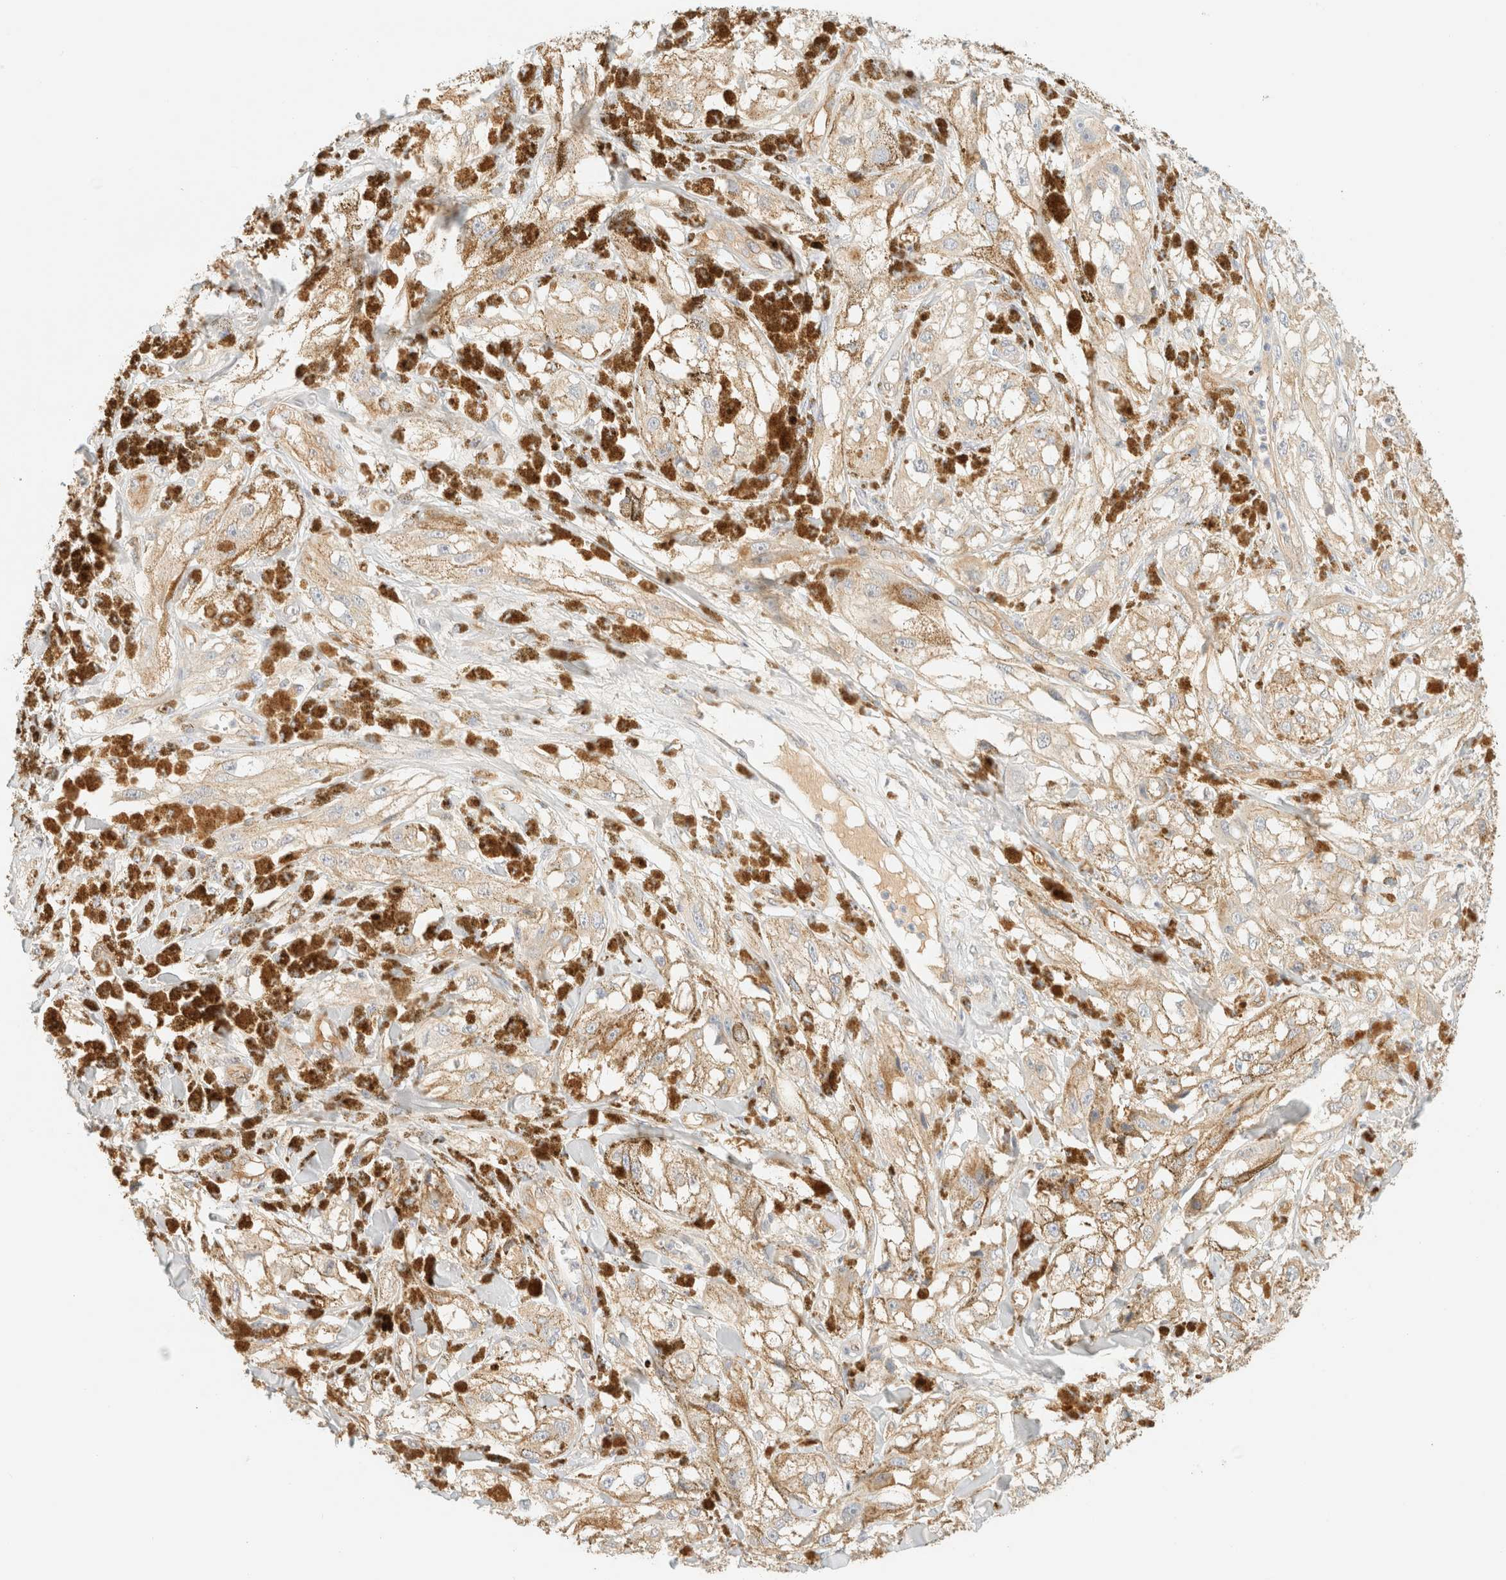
{"staining": {"intensity": "moderate", "quantity": ">75%", "location": "cytoplasmic/membranous"}, "tissue": "melanoma", "cell_type": "Tumor cells", "image_type": "cancer", "snomed": [{"axis": "morphology", "description": "Malignant melanoma, NOS"}, {"axis": "topography", "description": "Skin"}], "caption": "DAB (3,3'-diaminobenzidine) immunohistochemical staining of melanoma exhibits moderate cytoplasmic/membranous protein staining in approximately >75% of tumor cells.", "gene": "FHOD1", "patient": {"sex": "male", "age": 88}}